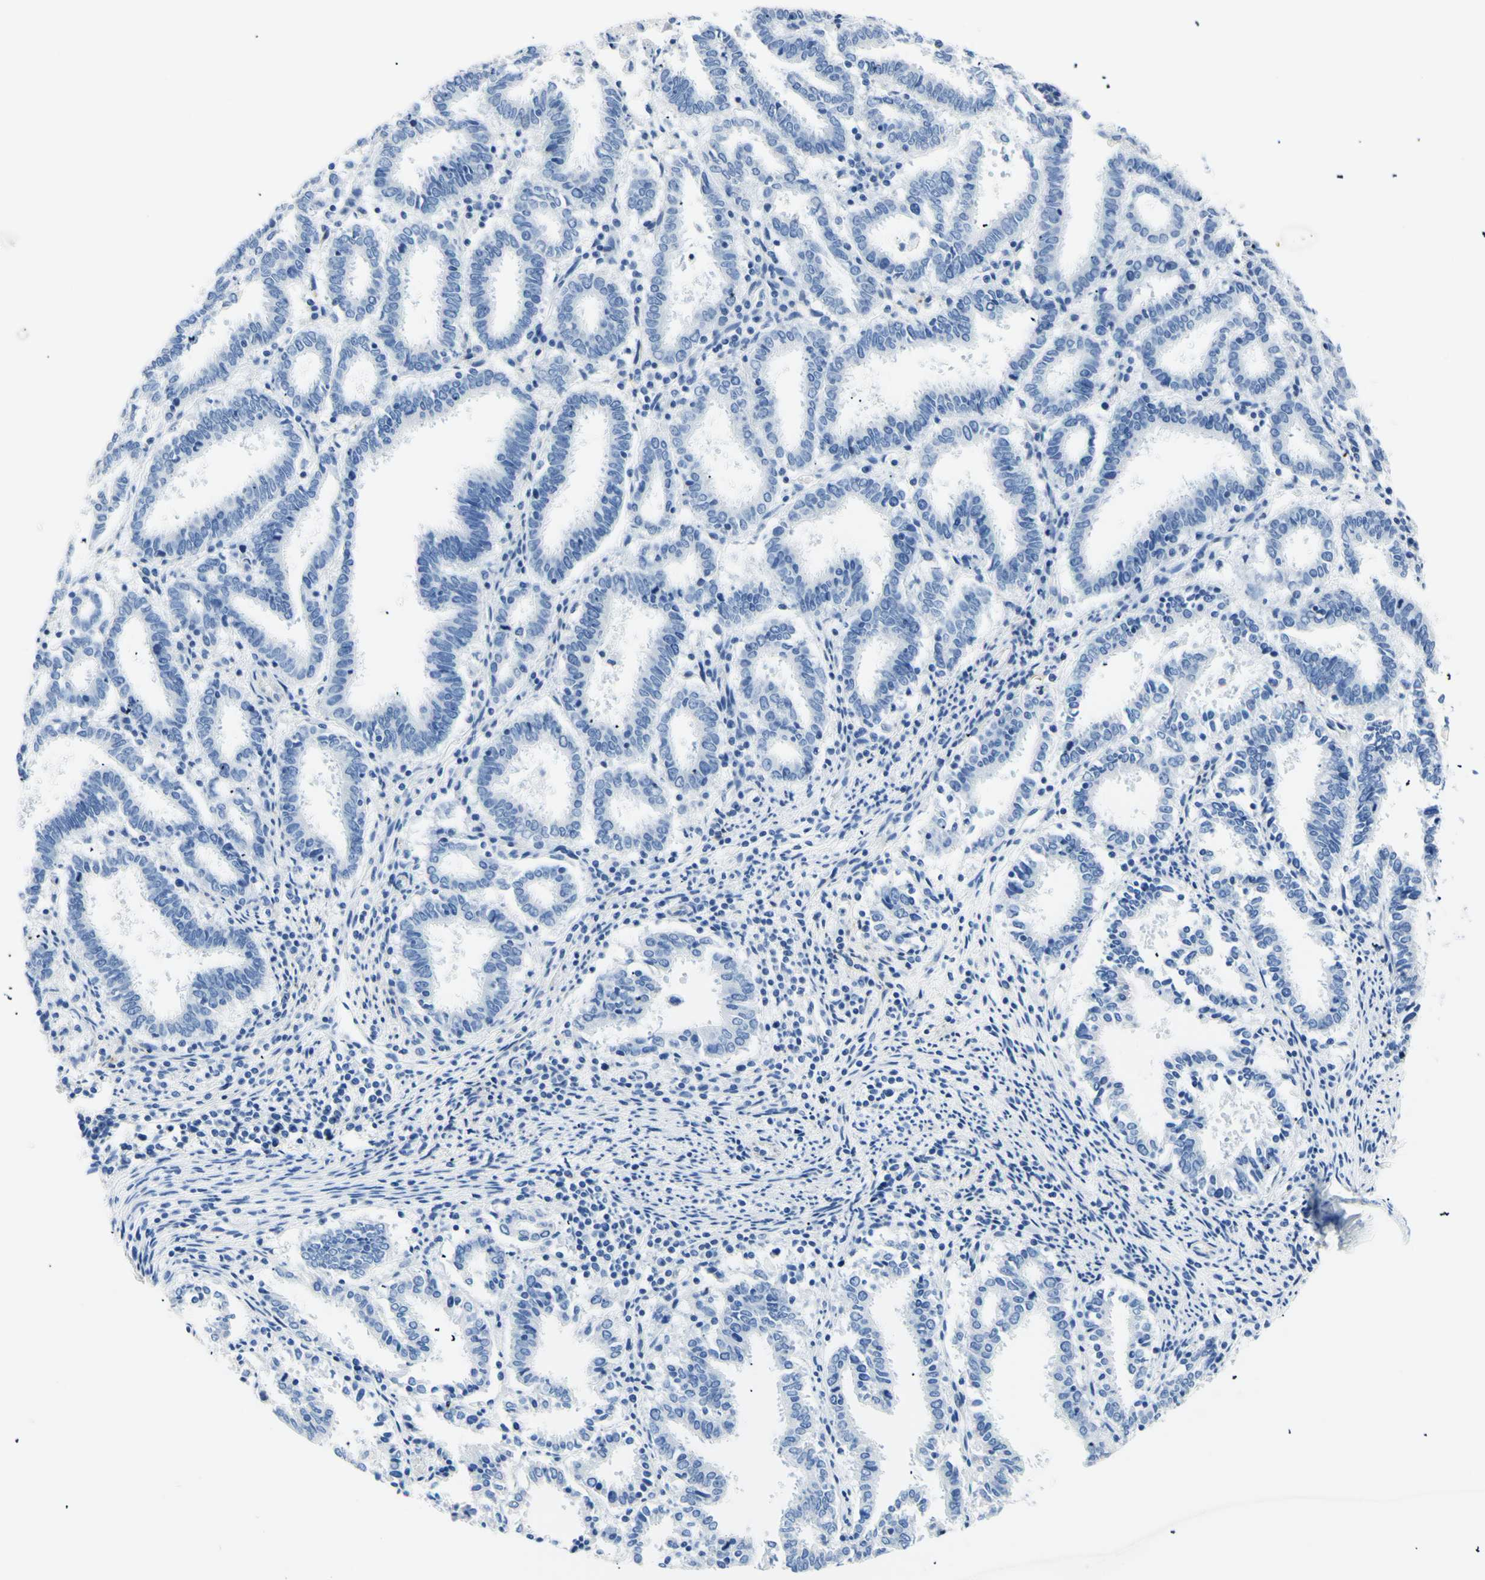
{"staining": {"intensity": "negative", "quantity": "none", "location": "none"}, "tissue": "endometrial cancer", "cell_type": "Tumor cells", "image_type": "cancer", "snomed": [{"axis": "morphology", "description": "Adenocarcinoma, NOS"}, {"axis": "topography", "description": "Uterus"}], "caption": "Human adenocarcinoma (endometrial) stained for a protein using immunohistochemistry shows no staining in tumor cells.", "gene": "HPCA", "patient": {"sex": "female", "age": 83}}